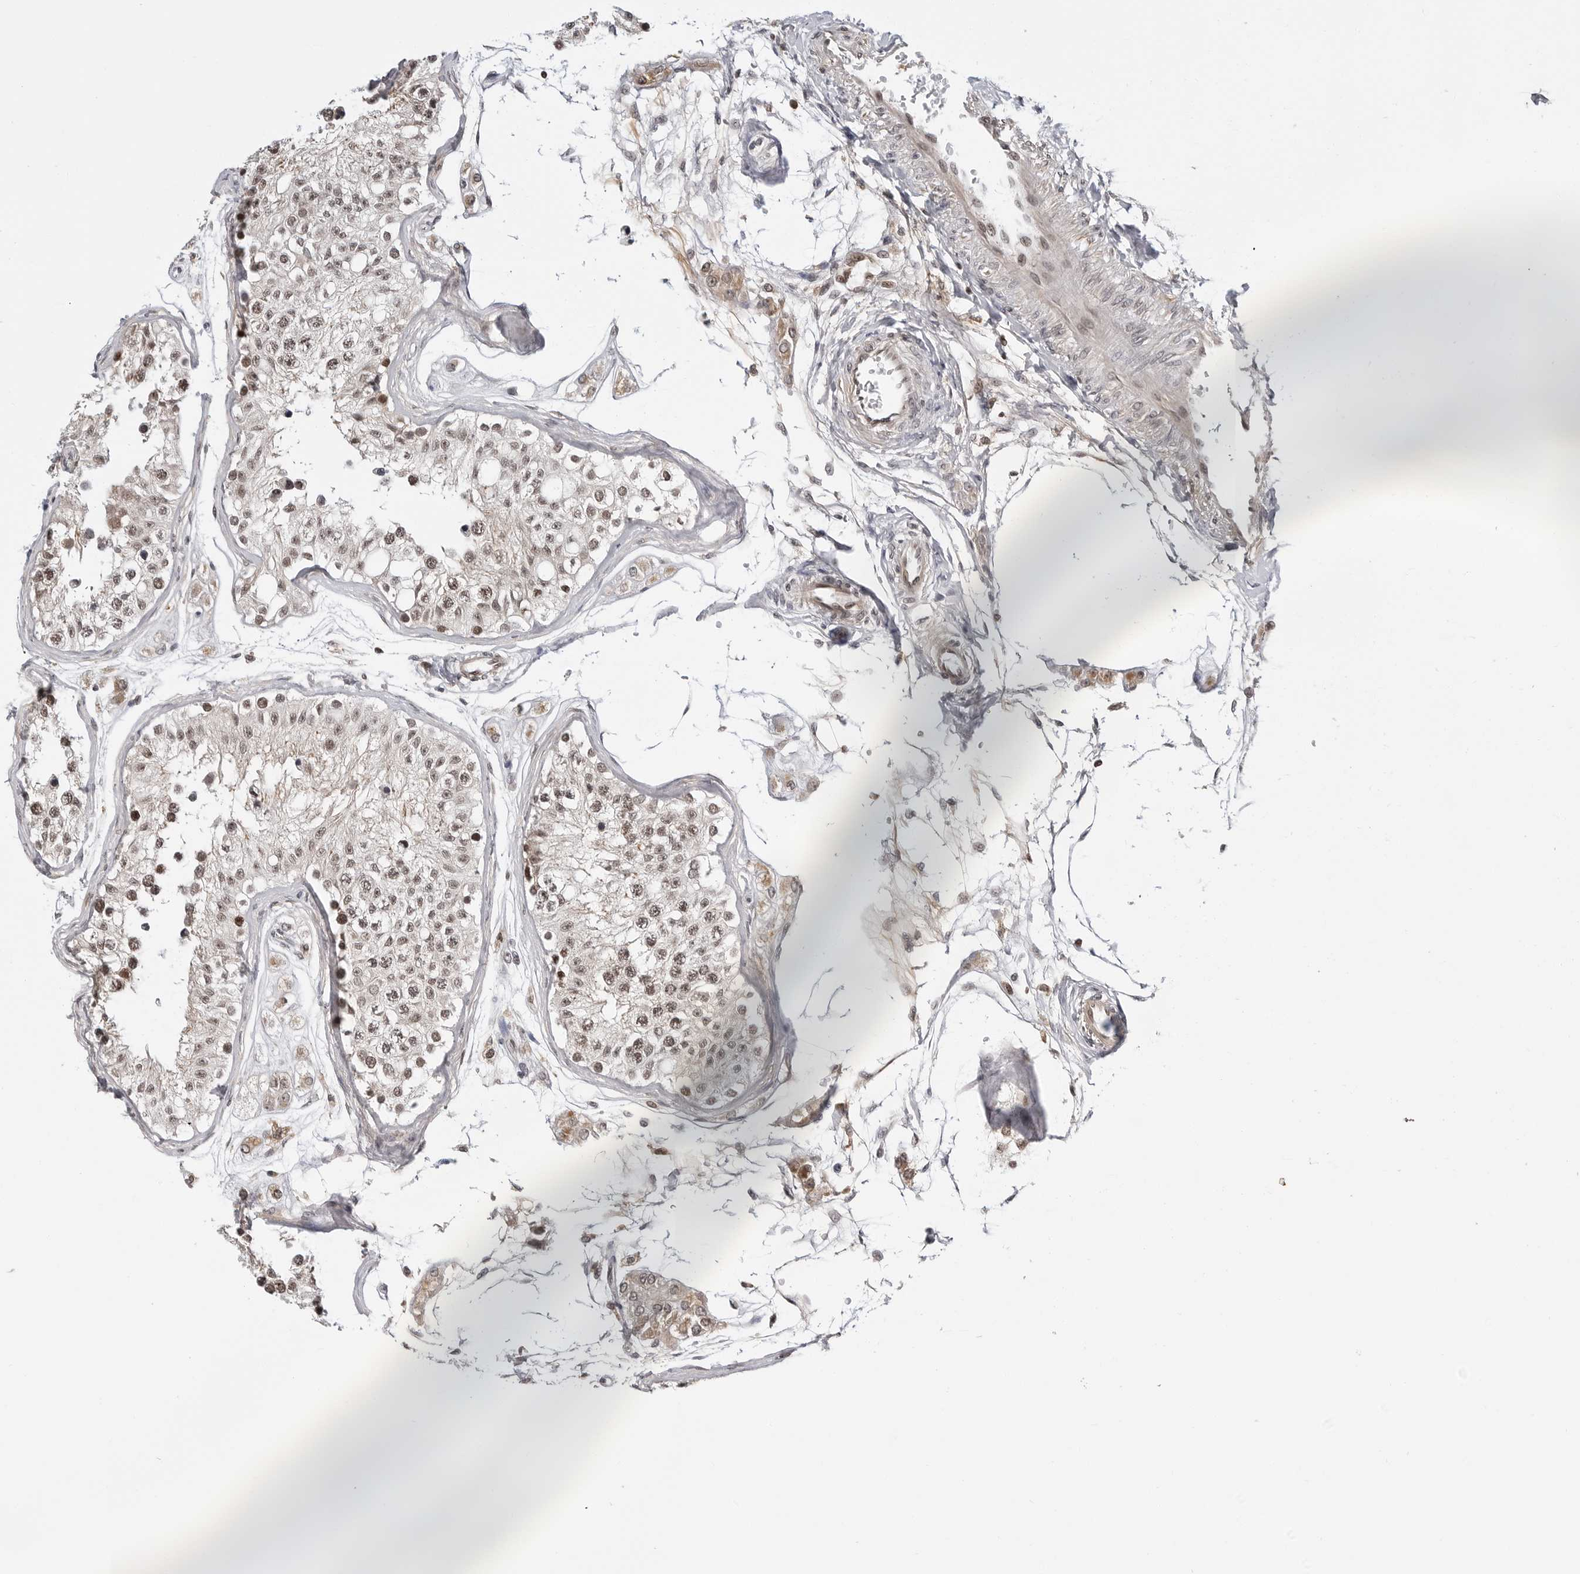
{"staining": {"intensity": "moderate", "quantity": ">75%", "location": "nuclear"}, "tissue": "testis", "cell_type": "Cells in seminiferous ducts", "image_type": "normal", "snomed": [{"axis": "morphology", "description": "Normal tissue, NOS"}, {"axis": "morphology", "description": "Adenocarcinoma, metastatic, NOS"}, {"axis": "topography", "description": "Testis"}], "caption": "This photomicrograph reveals normal testis stained with immunohistochemistry to label a protein in brown. The nuclear of cells in seminiferous ducts show moderate positivity for the protein. Nuclei are counter-stained blue.", "gene": "C8orf33", "patient": {"sex": "male", "age": 26}}